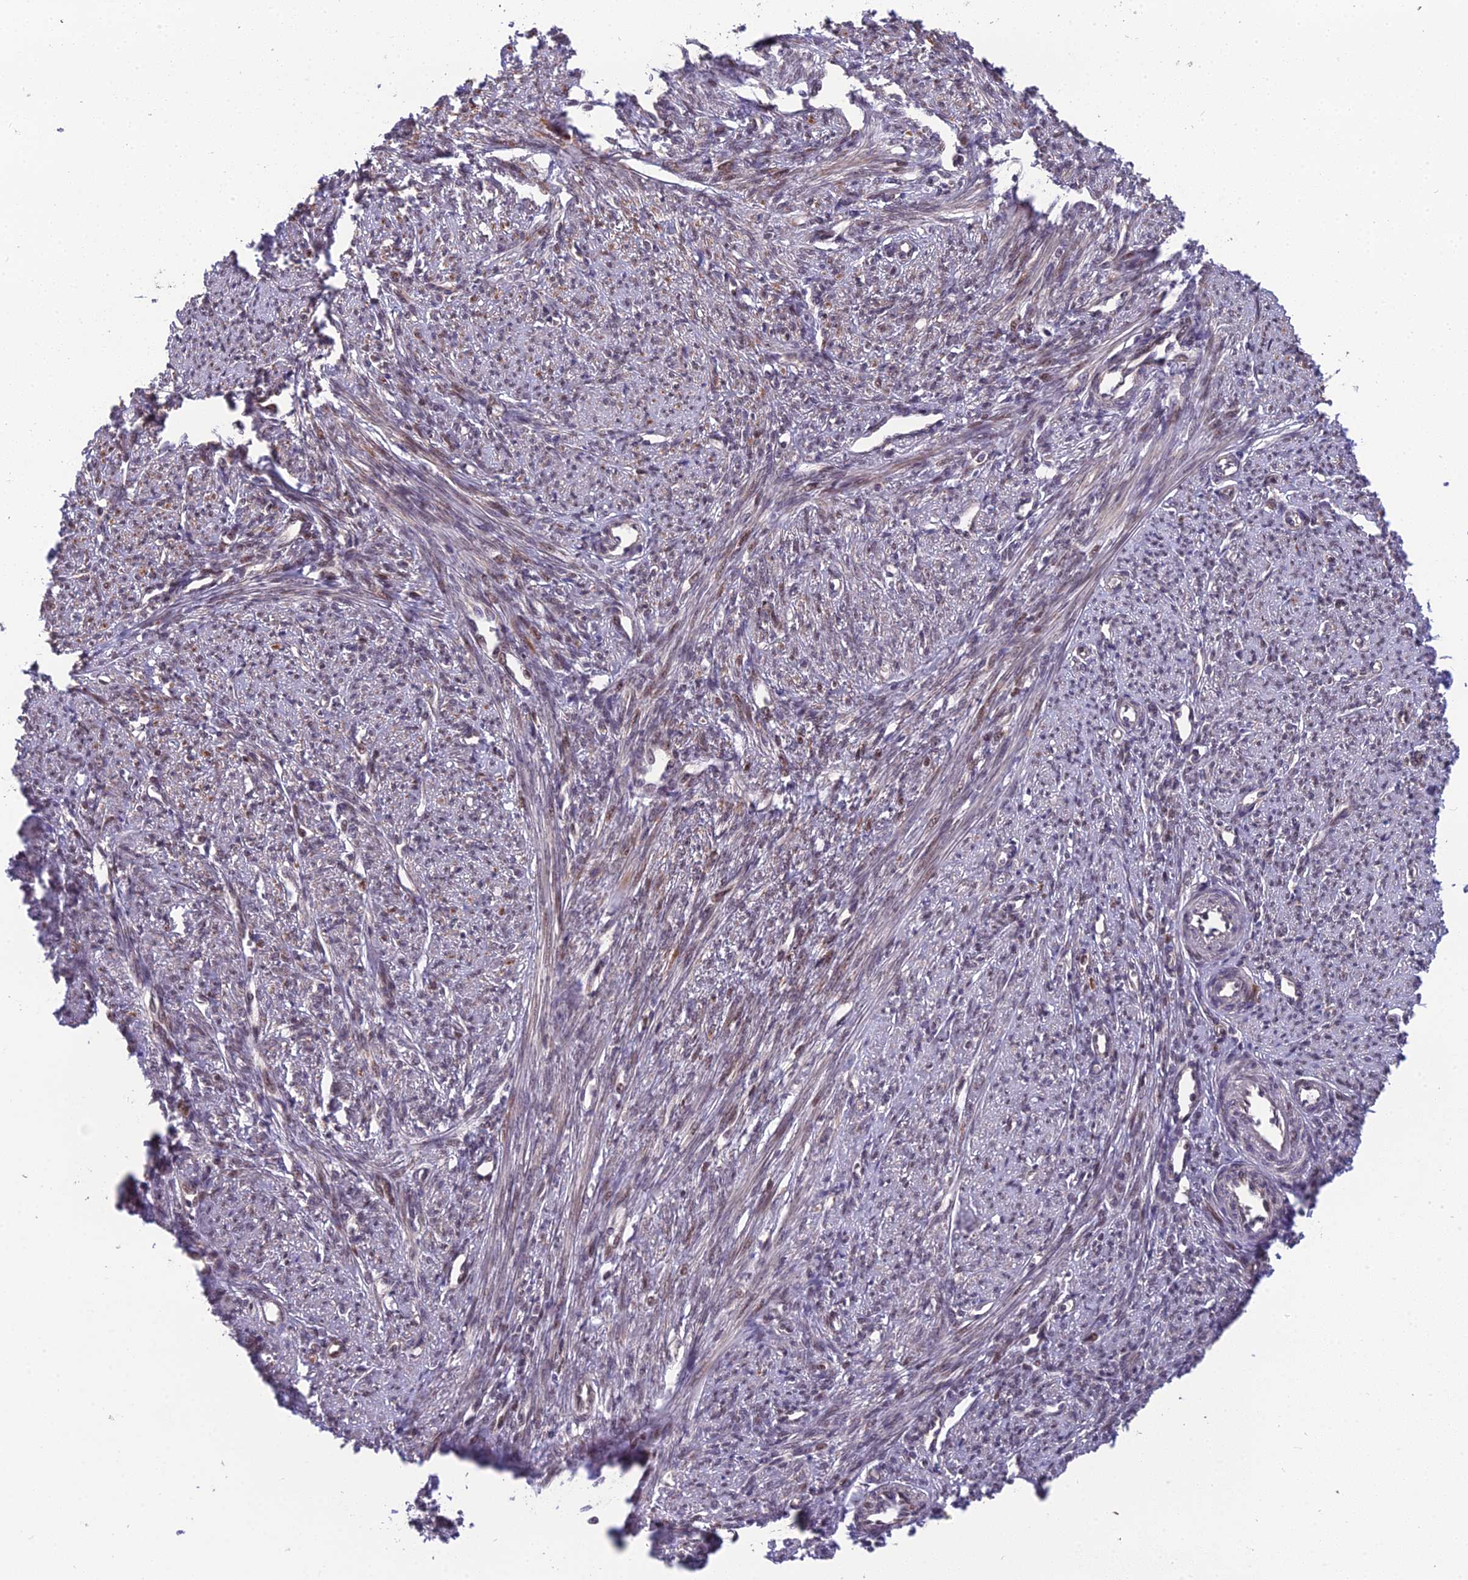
{"staining": {"intensity": "moderate", "quantity": "25%-75%", "location": "cytoplasmic/membranous,nuclear"}, "tissue": "smooth muscle", "cell_type": "Smooth muscle cells", "image_type": "normal", "snomed": [{"axis": "morphology", "description": "Normal tissue, NOS"}, {"axis": "topography", "description": "Smooth muscle"}, {"axis": "topography", "description": "Uterus"}], "caption": "About 25%-75% of smooth muscle cells in unremarkable smooth muscle exhibit moderate cytoplasmic/membranous,nuclear protein positivity as visualized by brown immunohistochemical staining.", "gene": "CYP2R1", "patient": {"sex": "female", "age": 59}}